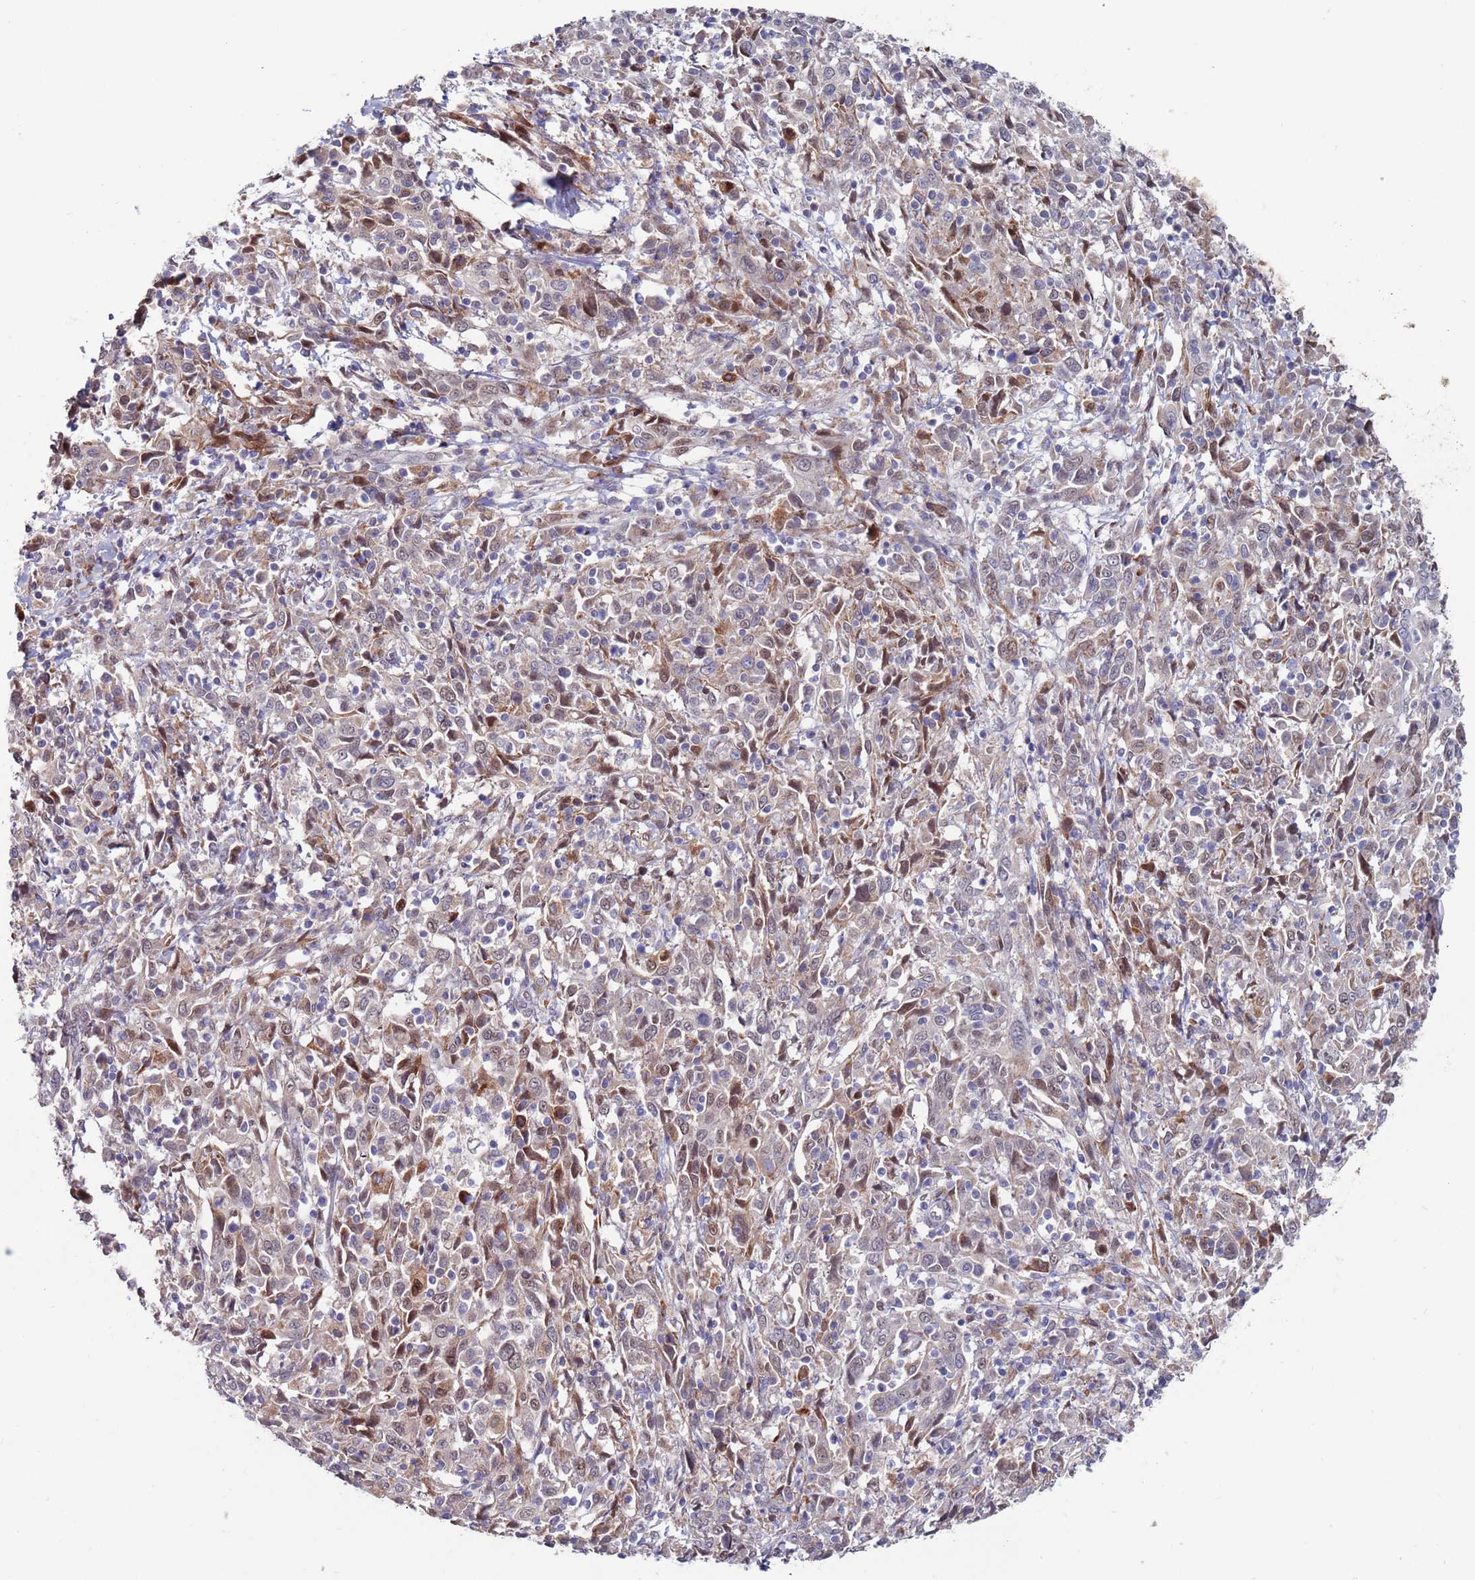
{"staining": {"intensity": "weak", "quantity": ">75%", "location": "cytoplasmic/membranous,nuclear"}, "tissue": "cervical cancer", "cell_type": "Tumor cells", "image_type": "cancer", "snomed": [{"axis": "morphology", "description": "Squamous cell carcinoma, NOS"}, {"axis": "topography", "description": "Cervix"}], "caption": "Tumor cells display low levels of weak cytoplasmic/membranous and nuclear staining in about >75% of cells in human cervical squamous cell carcinoma.", "gene": "FBXO27", "patient": {"sex": "female", "age": 46}}